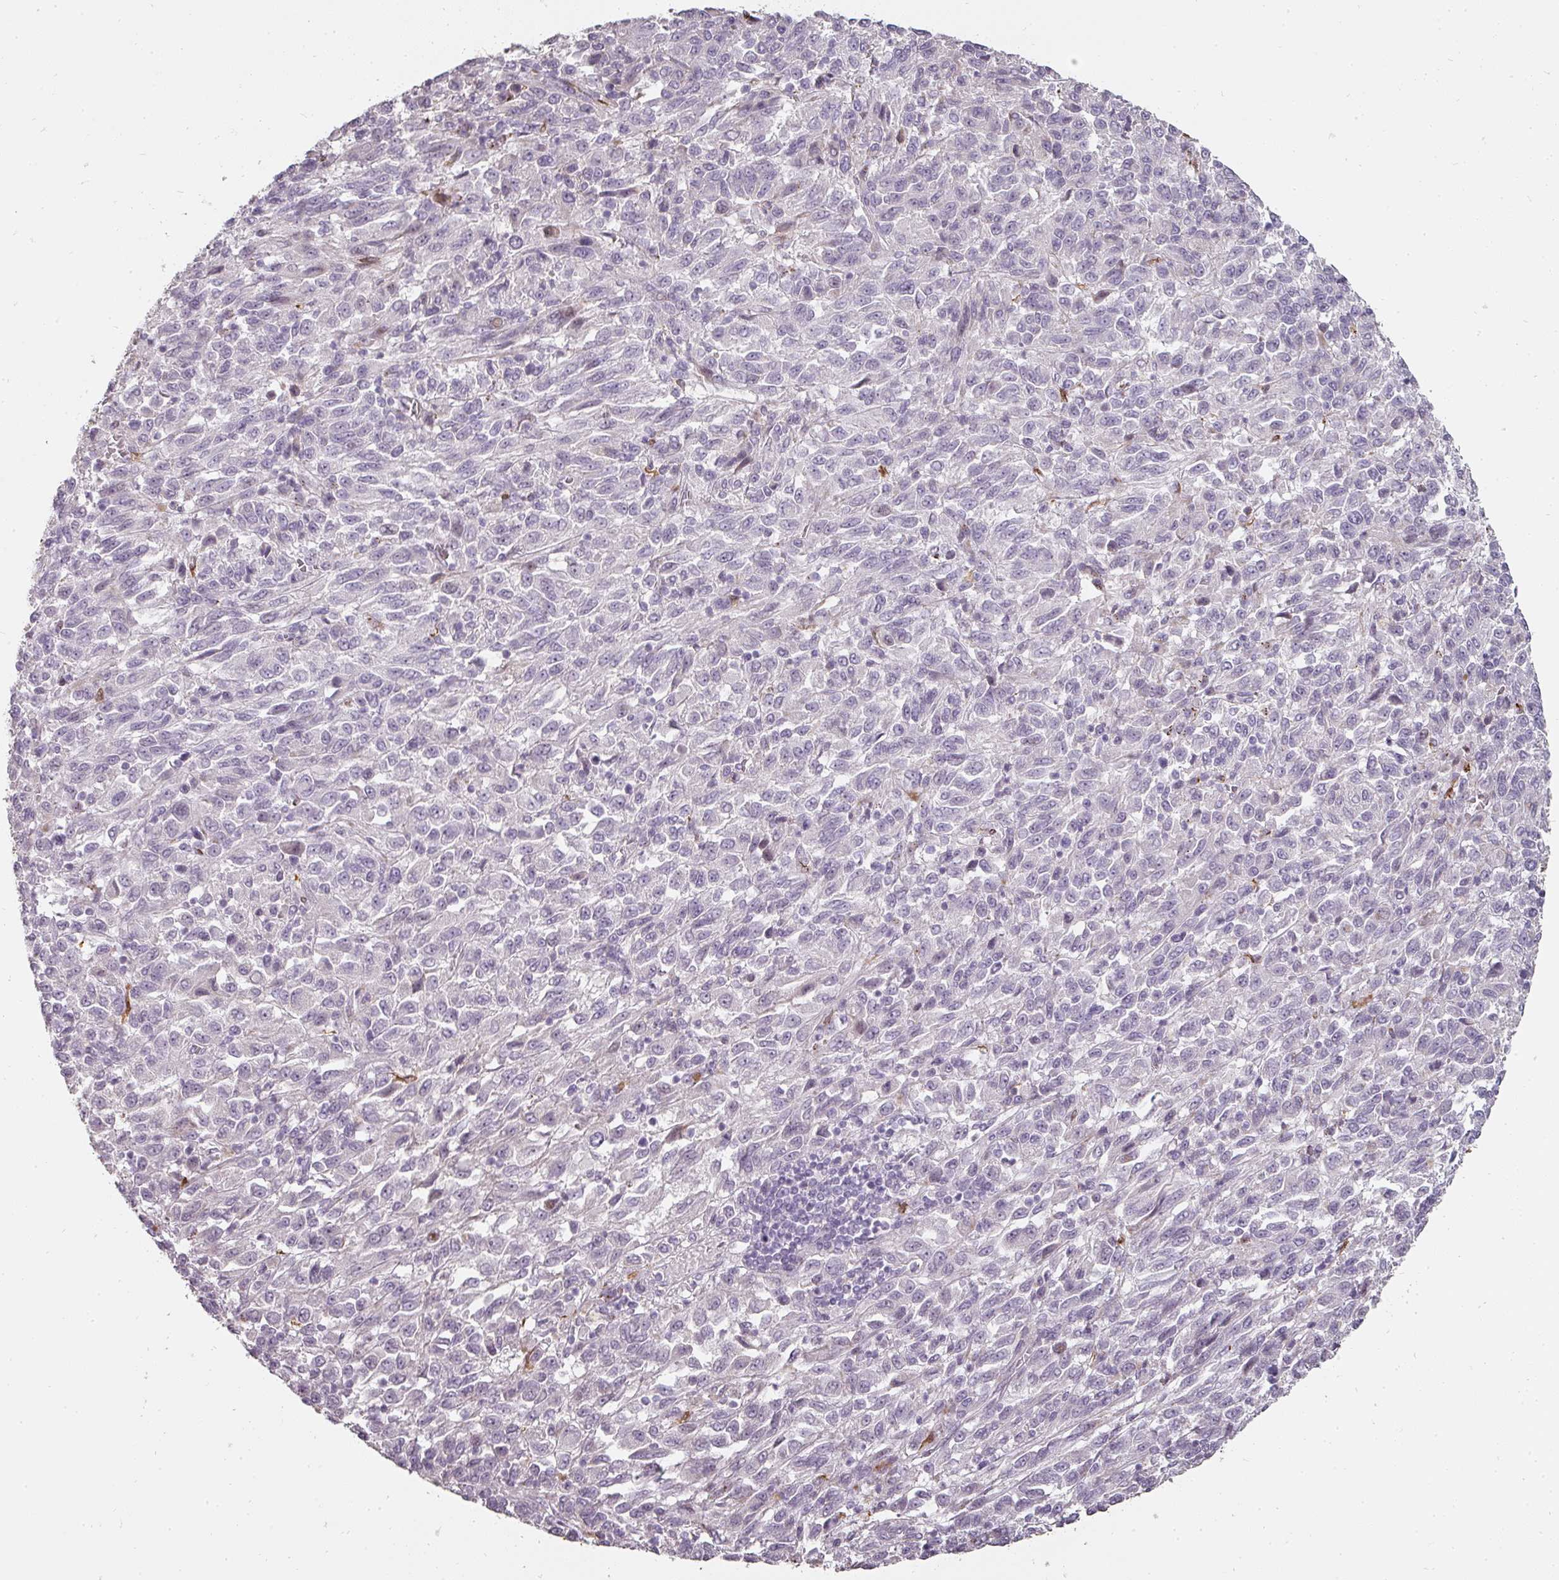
{"staining": {"intensity": "negative", "quantity": "none", "location": "none"}, "tissue": "melanoma", "cell_type": "Tumor cells", "image_type": "cancer", "snomed": [{"axis": "morphology", "description": "Malignant melanoma, Metastatic site"}, {"axis": "topography", "description": "Lung"}], "caption": "Protein analysis of malignant melanoma (metastatic site) reveals no significant staining in tumor cells.", "gene": "BIK", "patient": {"sex": "male", "age": 64}}